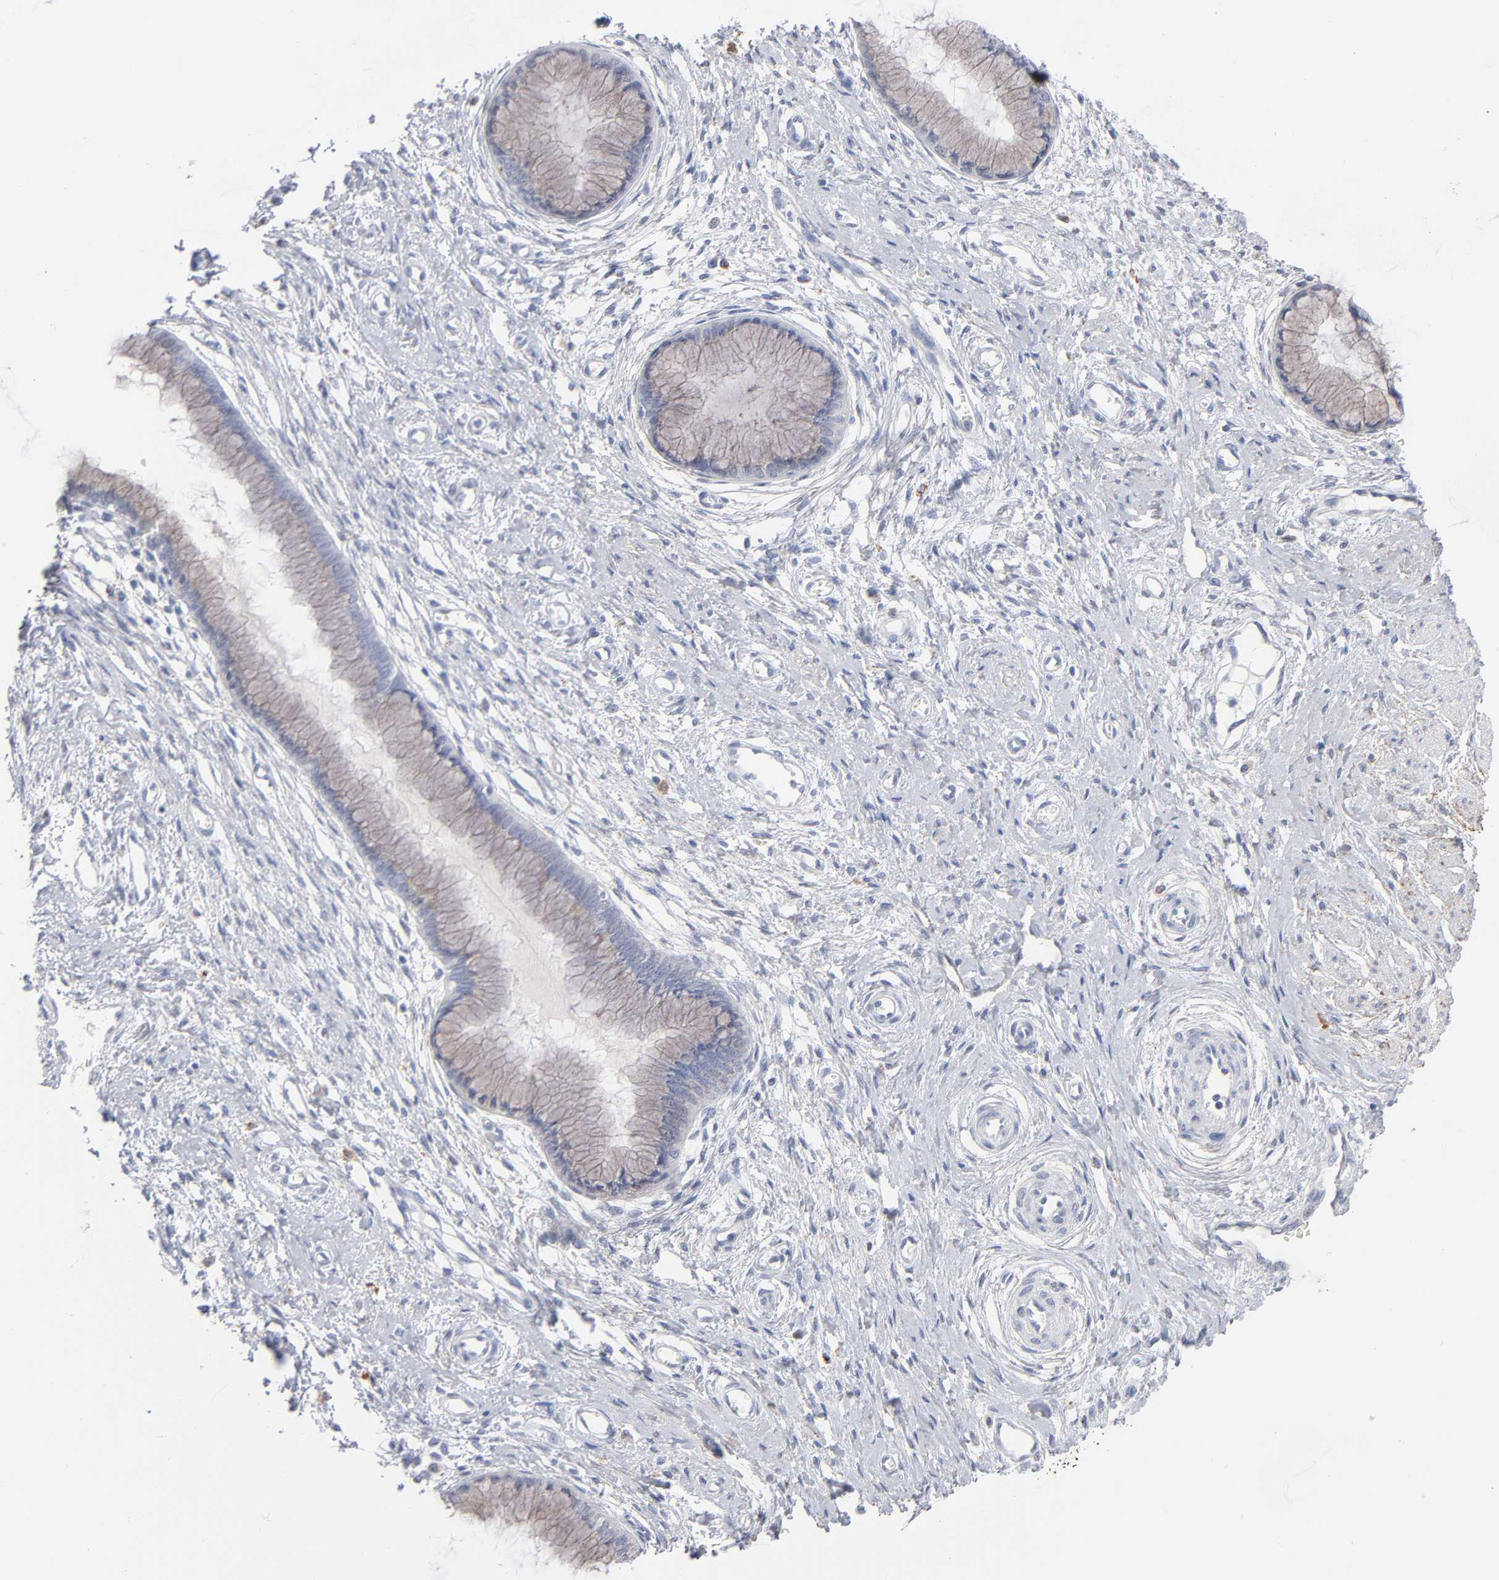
{"staining": {"intensity": "weak", "quantity": ">75%", "location": "cytoplasmic/membranous"}, "tissue": "cervix", "cell_type": "Glandular cells", "image_type": "normal", "snomed": [{"axis": "morphology", "description": "Normal tissue, NOS"}, {"axis": "topography", "description": "Cervix"}], "caption": "IHC of unremarkable cervix demonstrates low levels of weak cytoplasmic/membranous positivity in about >75% of glandular cells. The staining was performed using DAB to visualize the protein expression in brown, while the nuclei were stained in blue with hematoxylin (Magnification: 20x).", "gene": "LTBP2", "patient": {"sex": "female", "age": 55}}